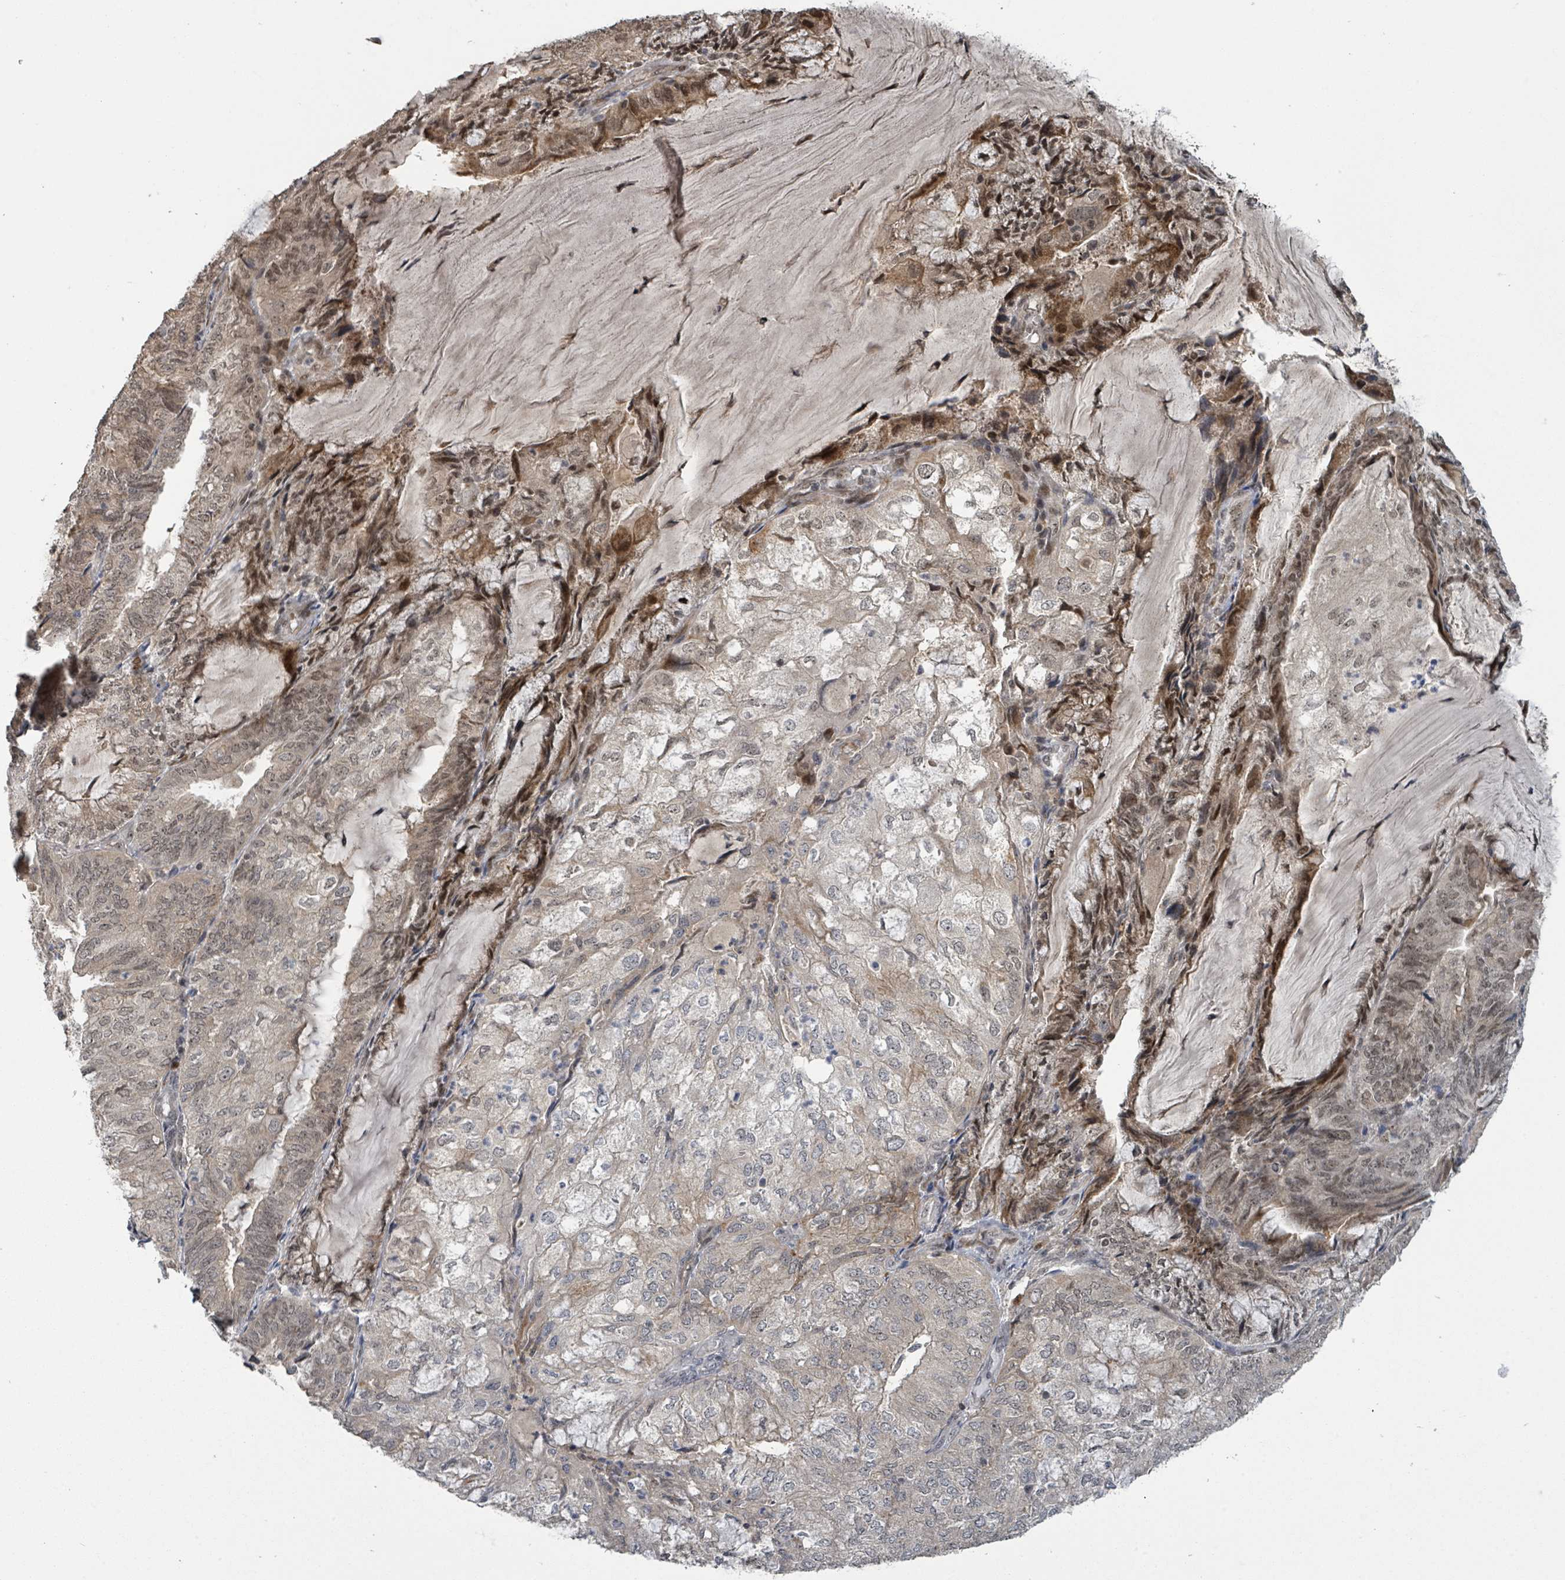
{"staining": {"intensity": "moderate", "quantity": "25%-75%", "location": "cytoplasmic/membranous,nuclear"}, "tissue": "endometrial cancer", "cell_type": "Tumor cells", "image_type": "cancer", "snomed": [{"axis": "morphology", "description": "Adenocarcinoma, NOS"}, {"axis": "topography", "description": "Endometrium"}], "caption": "Immunohistochemistry (IHC) image of endometrial cancer stained for a protein (brown), which demonstrates medium levels of moderate cytoplasmic/membranous and nuclear staining in approximately 25%-75% of tumor cells.", "gene": "ZBTB14", "patient": {"sex": "female", "age": 81}}